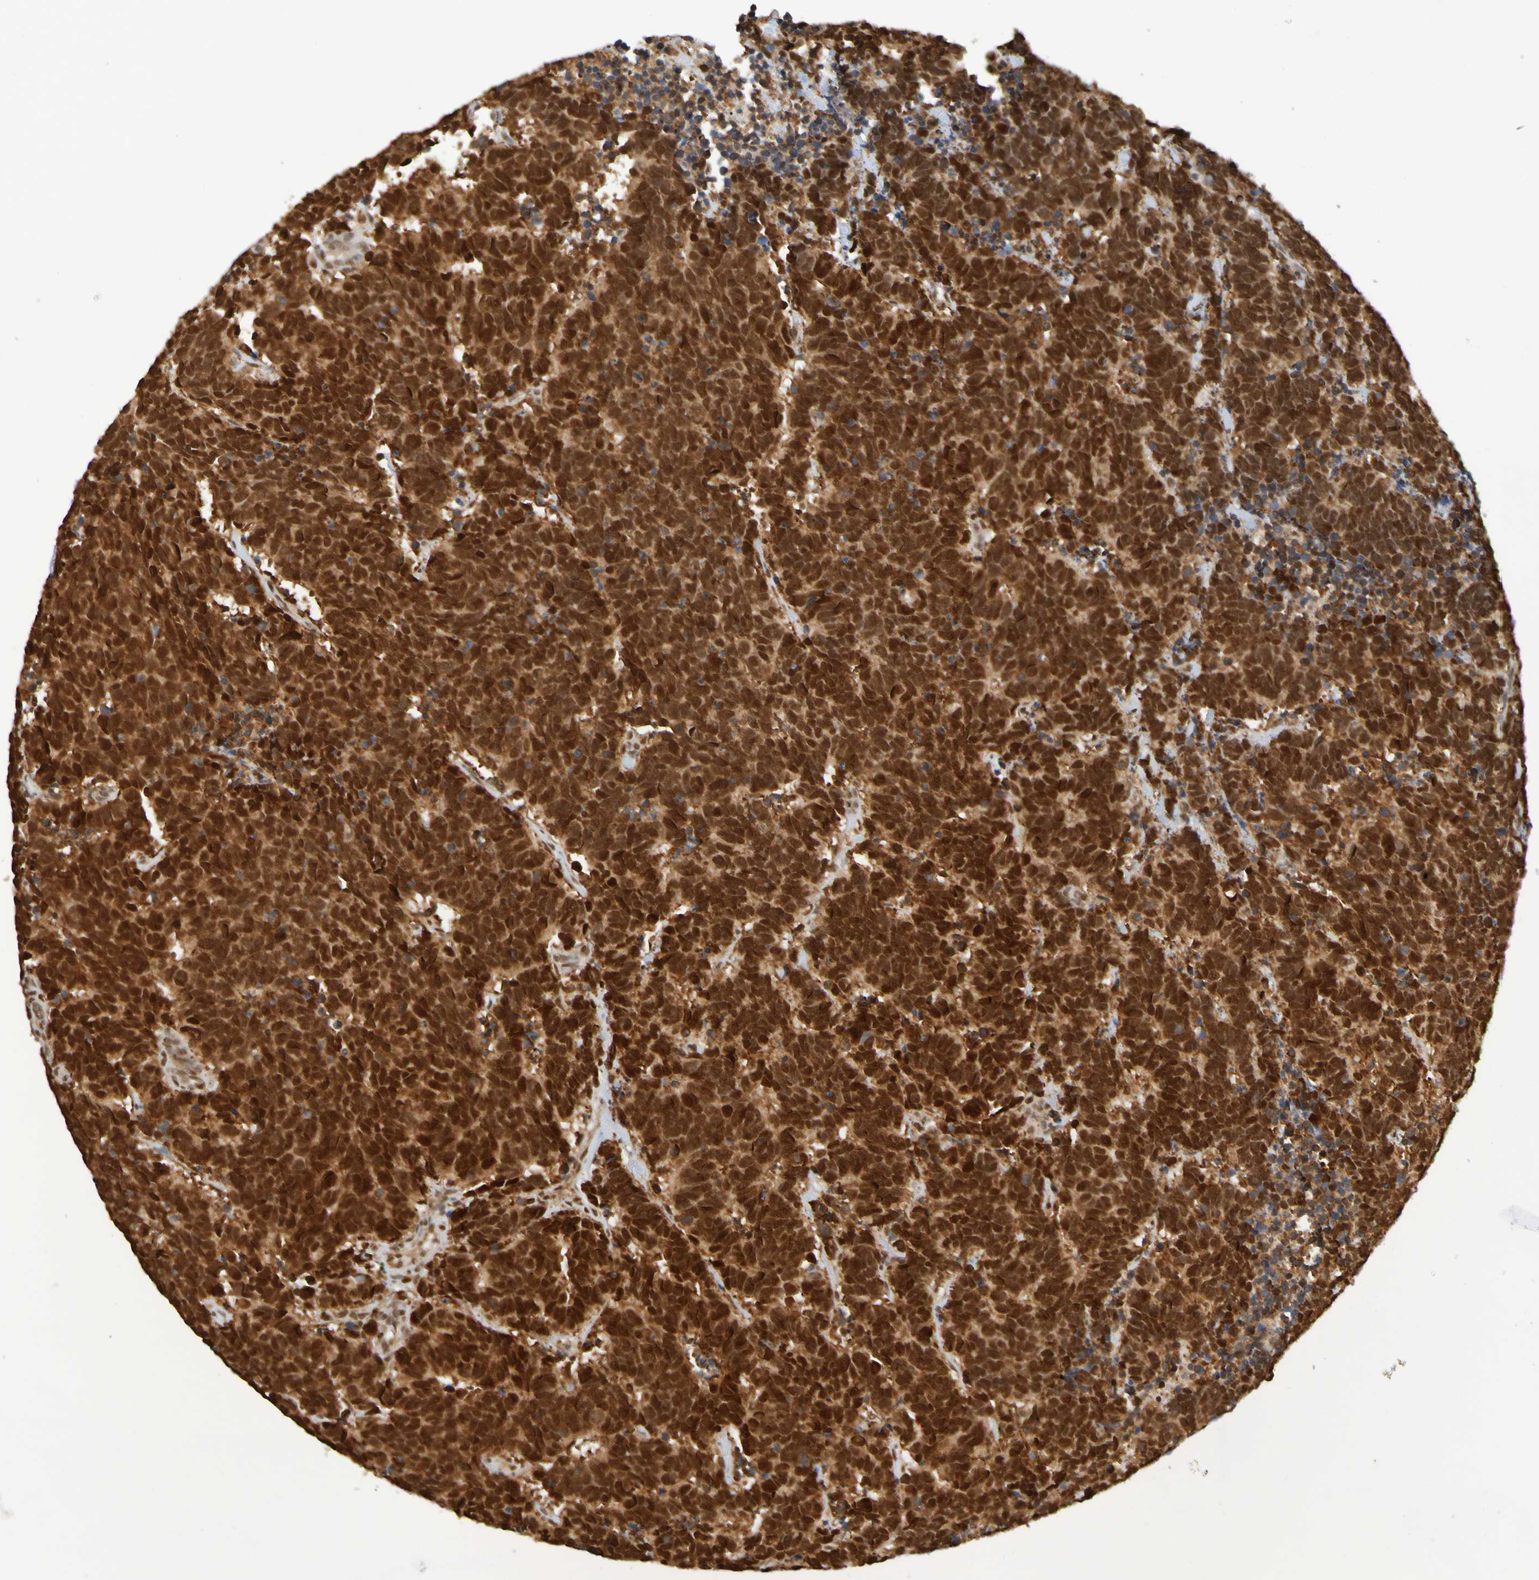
{"staining": {"intensity": "strong", "quantity": ">75%", "location": "nuclear"}, "tissue": "carcinoid", "cell_type": "Tumor cells", "image_type": "cancer", "snomed": [{"axis": "morphology", "description": "Carcinoma, NOS"}, {"axis": "morphology", "description": "Carcinoid, malignant, NOS"}, {"axis": "topography", "description": "Urinary bladder"}], "caption": "Immunohistochemistry (IHC) micrograph of human malignant carcinoid stained for a protein (brown), which shows high levels of strong nuclear expression in approximately >75% of tumor cells.", "gene": "HDAC2", "patient": {"sex": "male", "age": 57}}